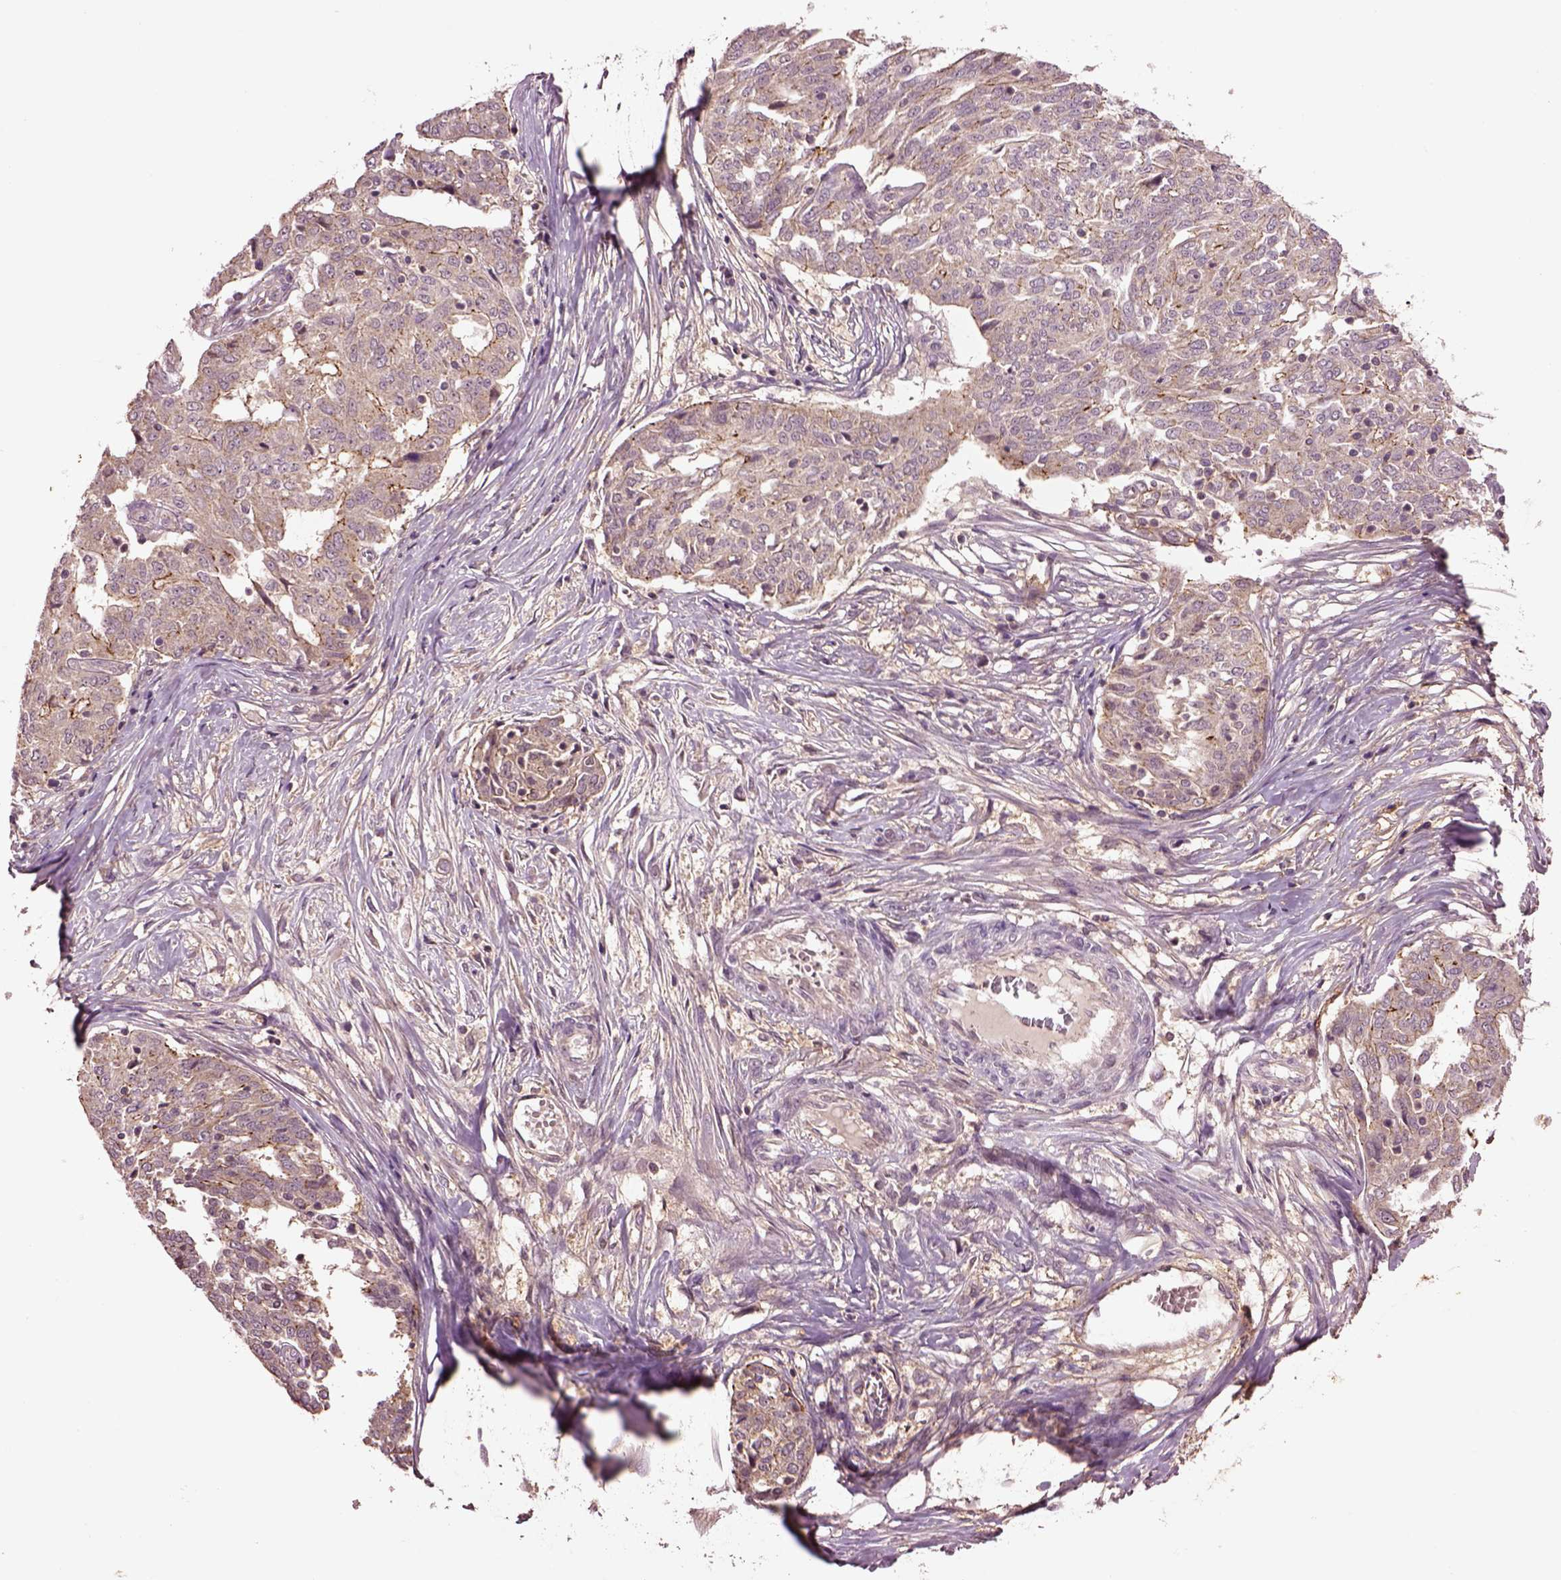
{"staining": {"intensity": "weak", "quantity": "25%-75%", "location": "cytoplasmic/membranous"}, "tissue": "ovarian cancer", "cell_type": "Tumor cells", "image_type": "cancer", "snomed": [{"axis": "morphology", "description": "Cystadenocarcinoma, serous, NOS"}, {"axis": "topography", "description": "Ovary"}], "caption": "Ovarian serous cystadenocarcinoma stained with a brown dye demonstrates weak cytoplasmic/membranous positive expression in about 25%-75% of tumor cells.", "gene": "MTHFS", "patient": {"sex": "female", "age": 67}}